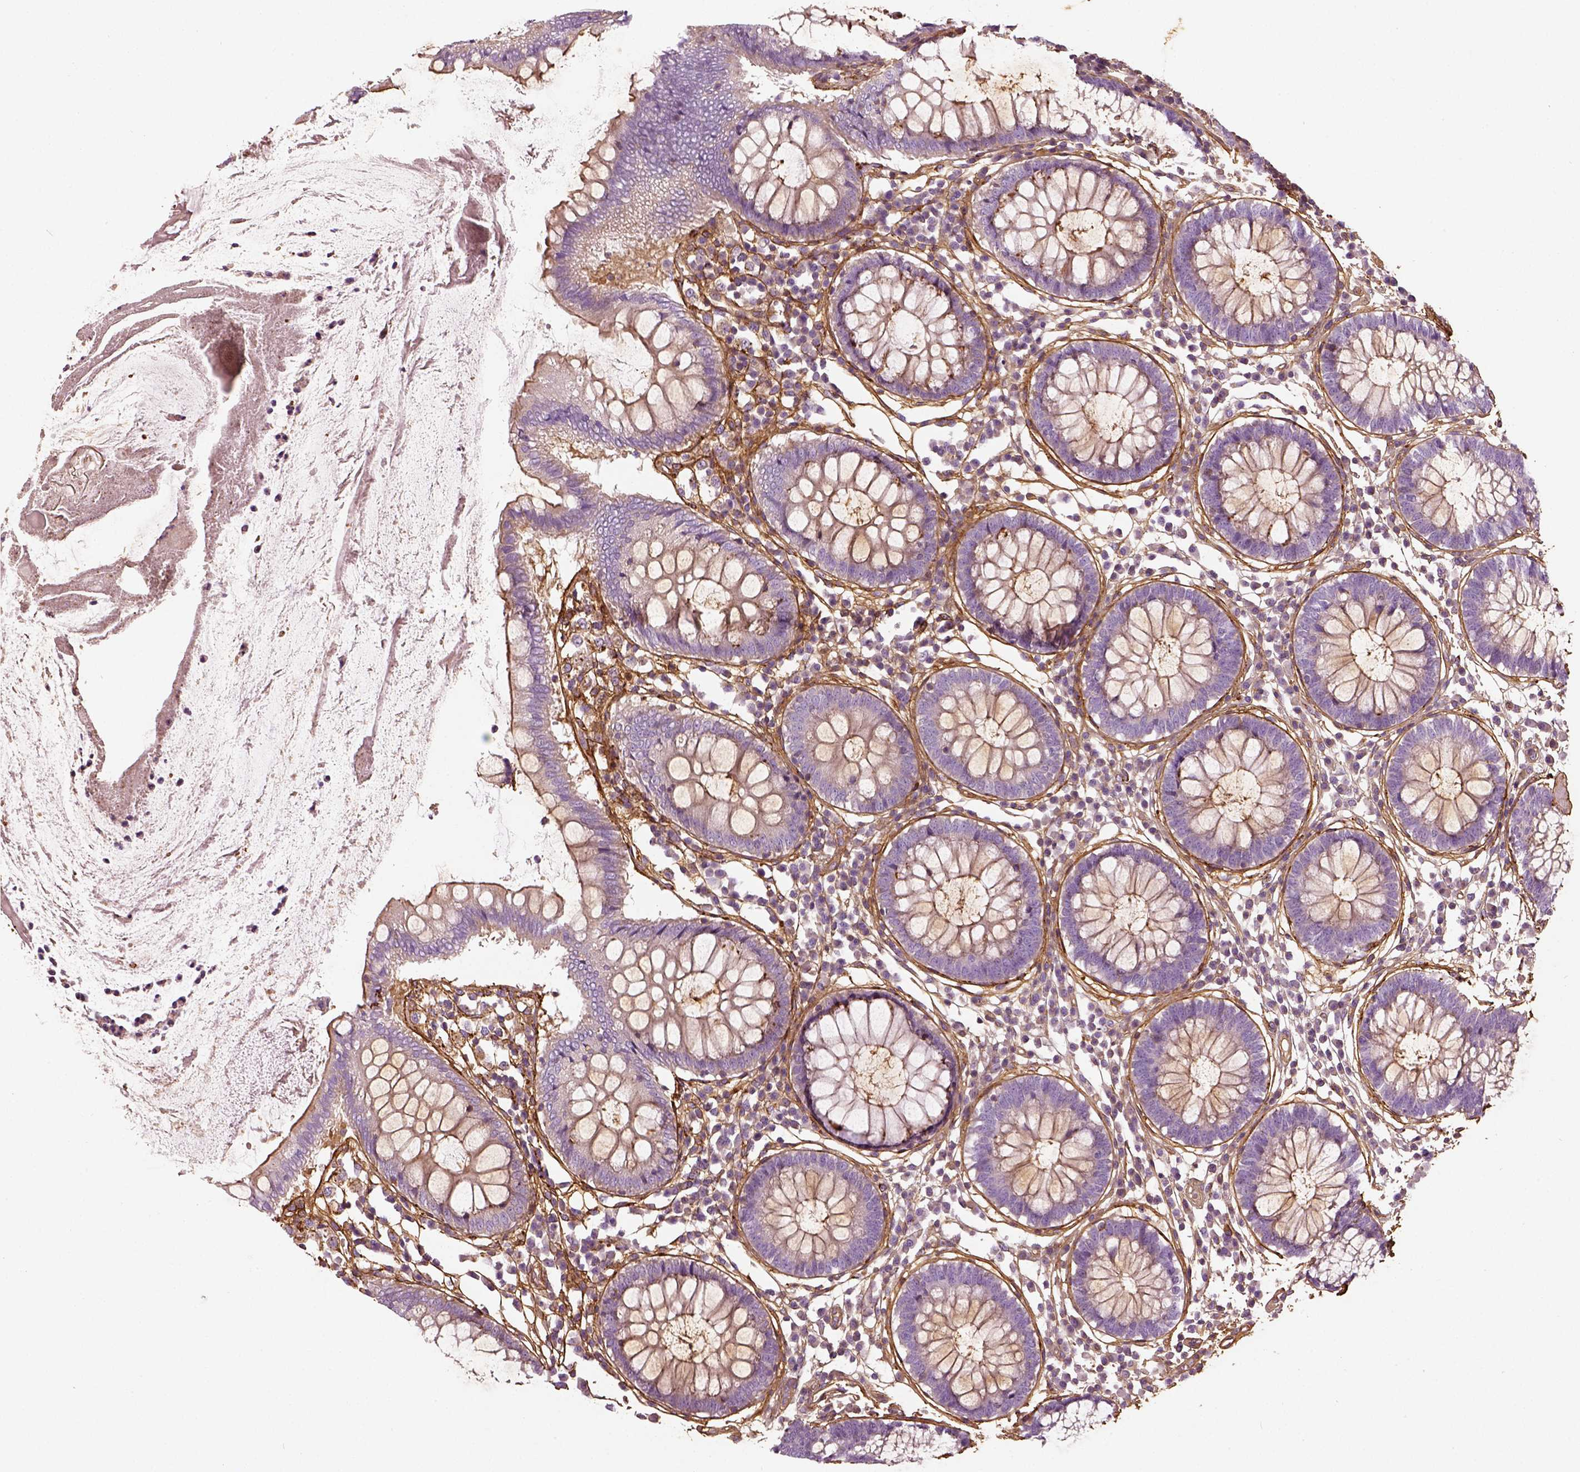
{"staining": {"intensity": "weak", "quantity": ">75%", "location": "cytoplasmic/membranous"}, "tissue": "colon", "cell_type": "Endothelial cells", "image_type": "normal", "snomed": [{"axis": "morphology", "description": "Normal tissue, NOS"}, {"axis": "morphology", "description": "Adenocarcinoma, NOS"}, {"axis": "topography", "description": "Colon"}], "caption": "Immunohistochemistry (IHC) histopathology image of benign colon: colon stained using IHC reveals low levels of weak protein expression localized specifically in the cytoplasmic/membranous of endothelial cells, appearing as a cytoplasmic/membranous brown color.", "gene": "COL6A2", "patient": {"sex": "male", "age": 83}}